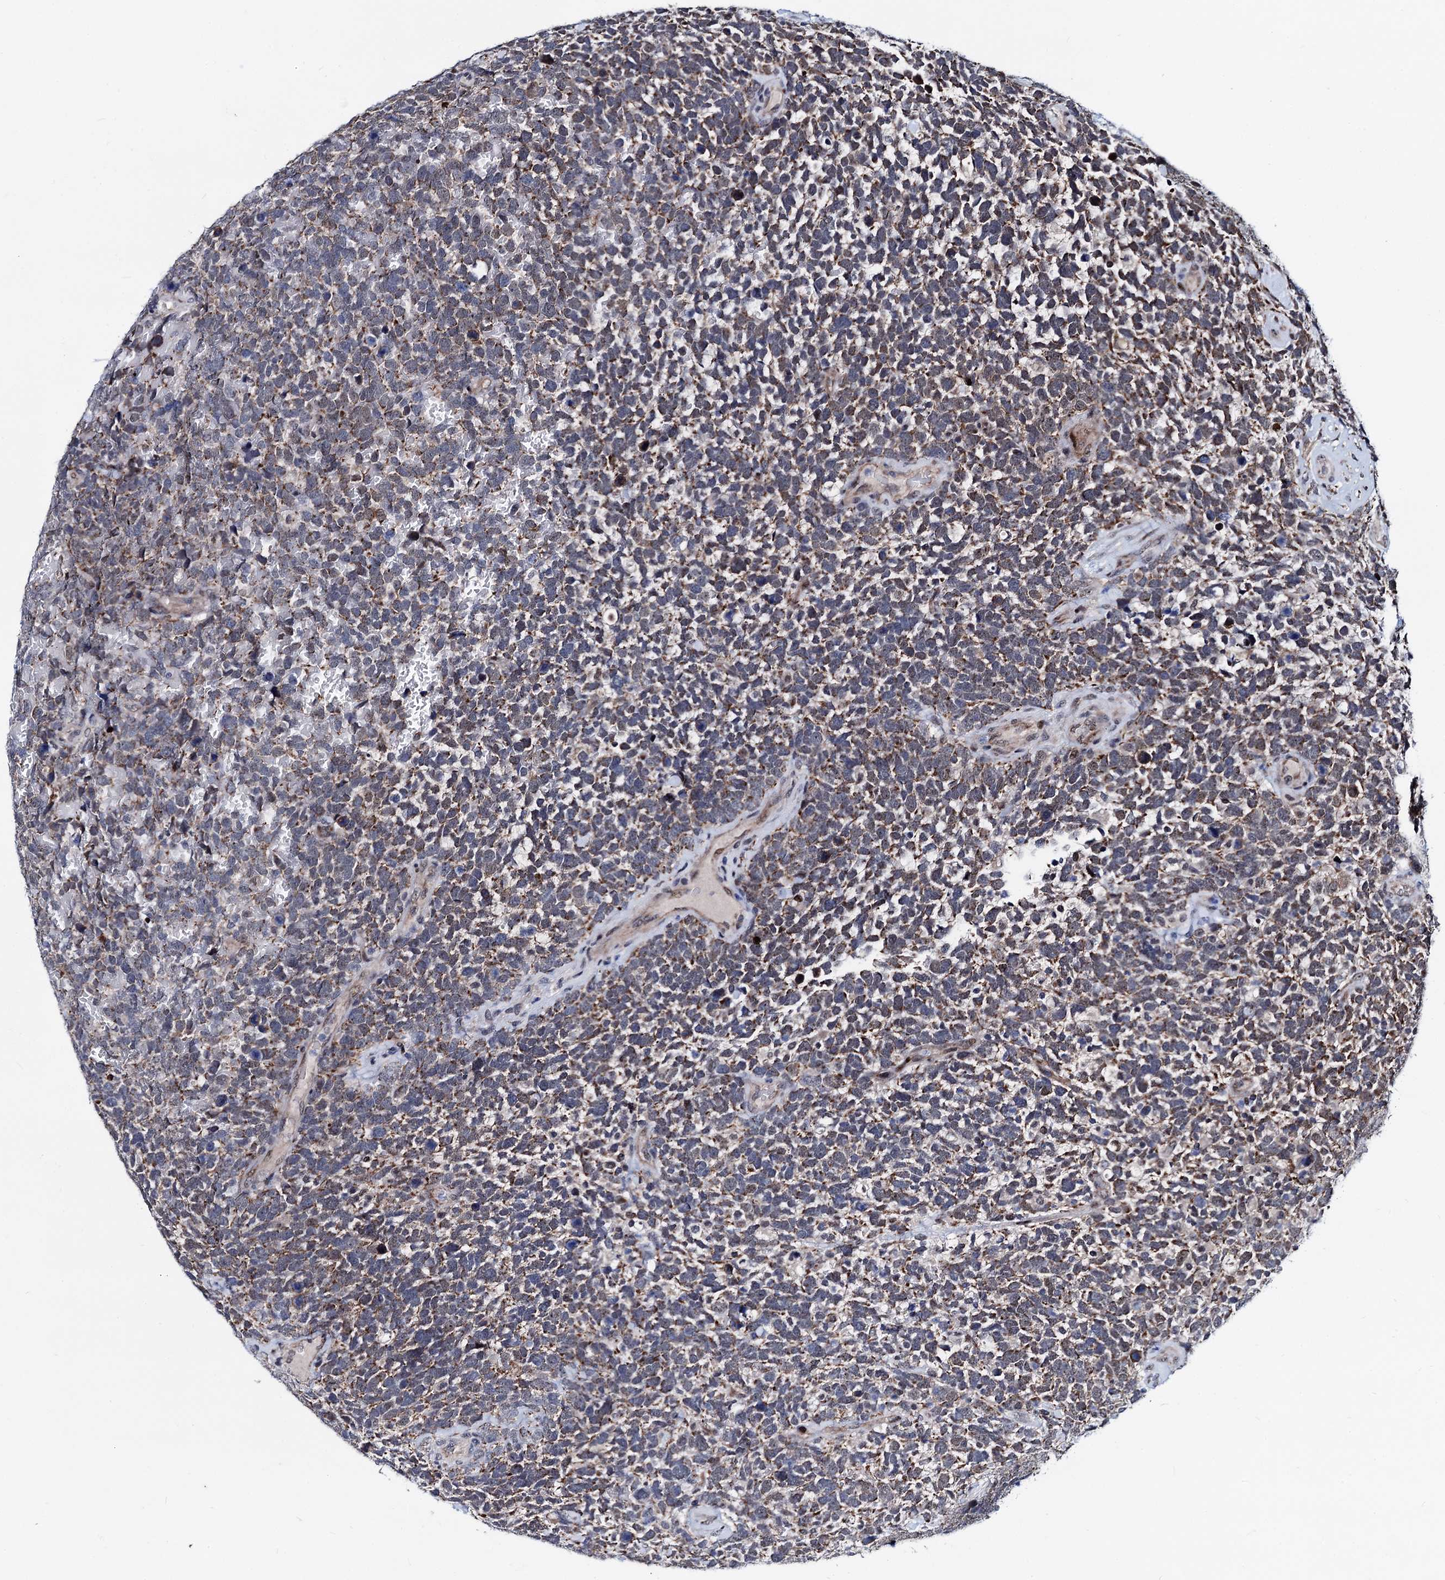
{"staining": {"intensity": "moderate", "quantity": ">75%", "location": "cytoplasmic/membranous"}, "tissue": "urothelial cancer", "cell_type": "Tumor cells", "image_type": "cancer", "snomed": [{"axis": "morphology", "description": "Urothelial carcinoma, High grade"}, {"axis": "topography", "description": "Urinary bladder"}], "caption": "Tumor cells display moderate cytoplasmic/membranous positivity in approximately >75% of cells in urothelial carcinoma (high-grade).", "gene": "COA4", "patient": {"sex": "female", "age": 82}}